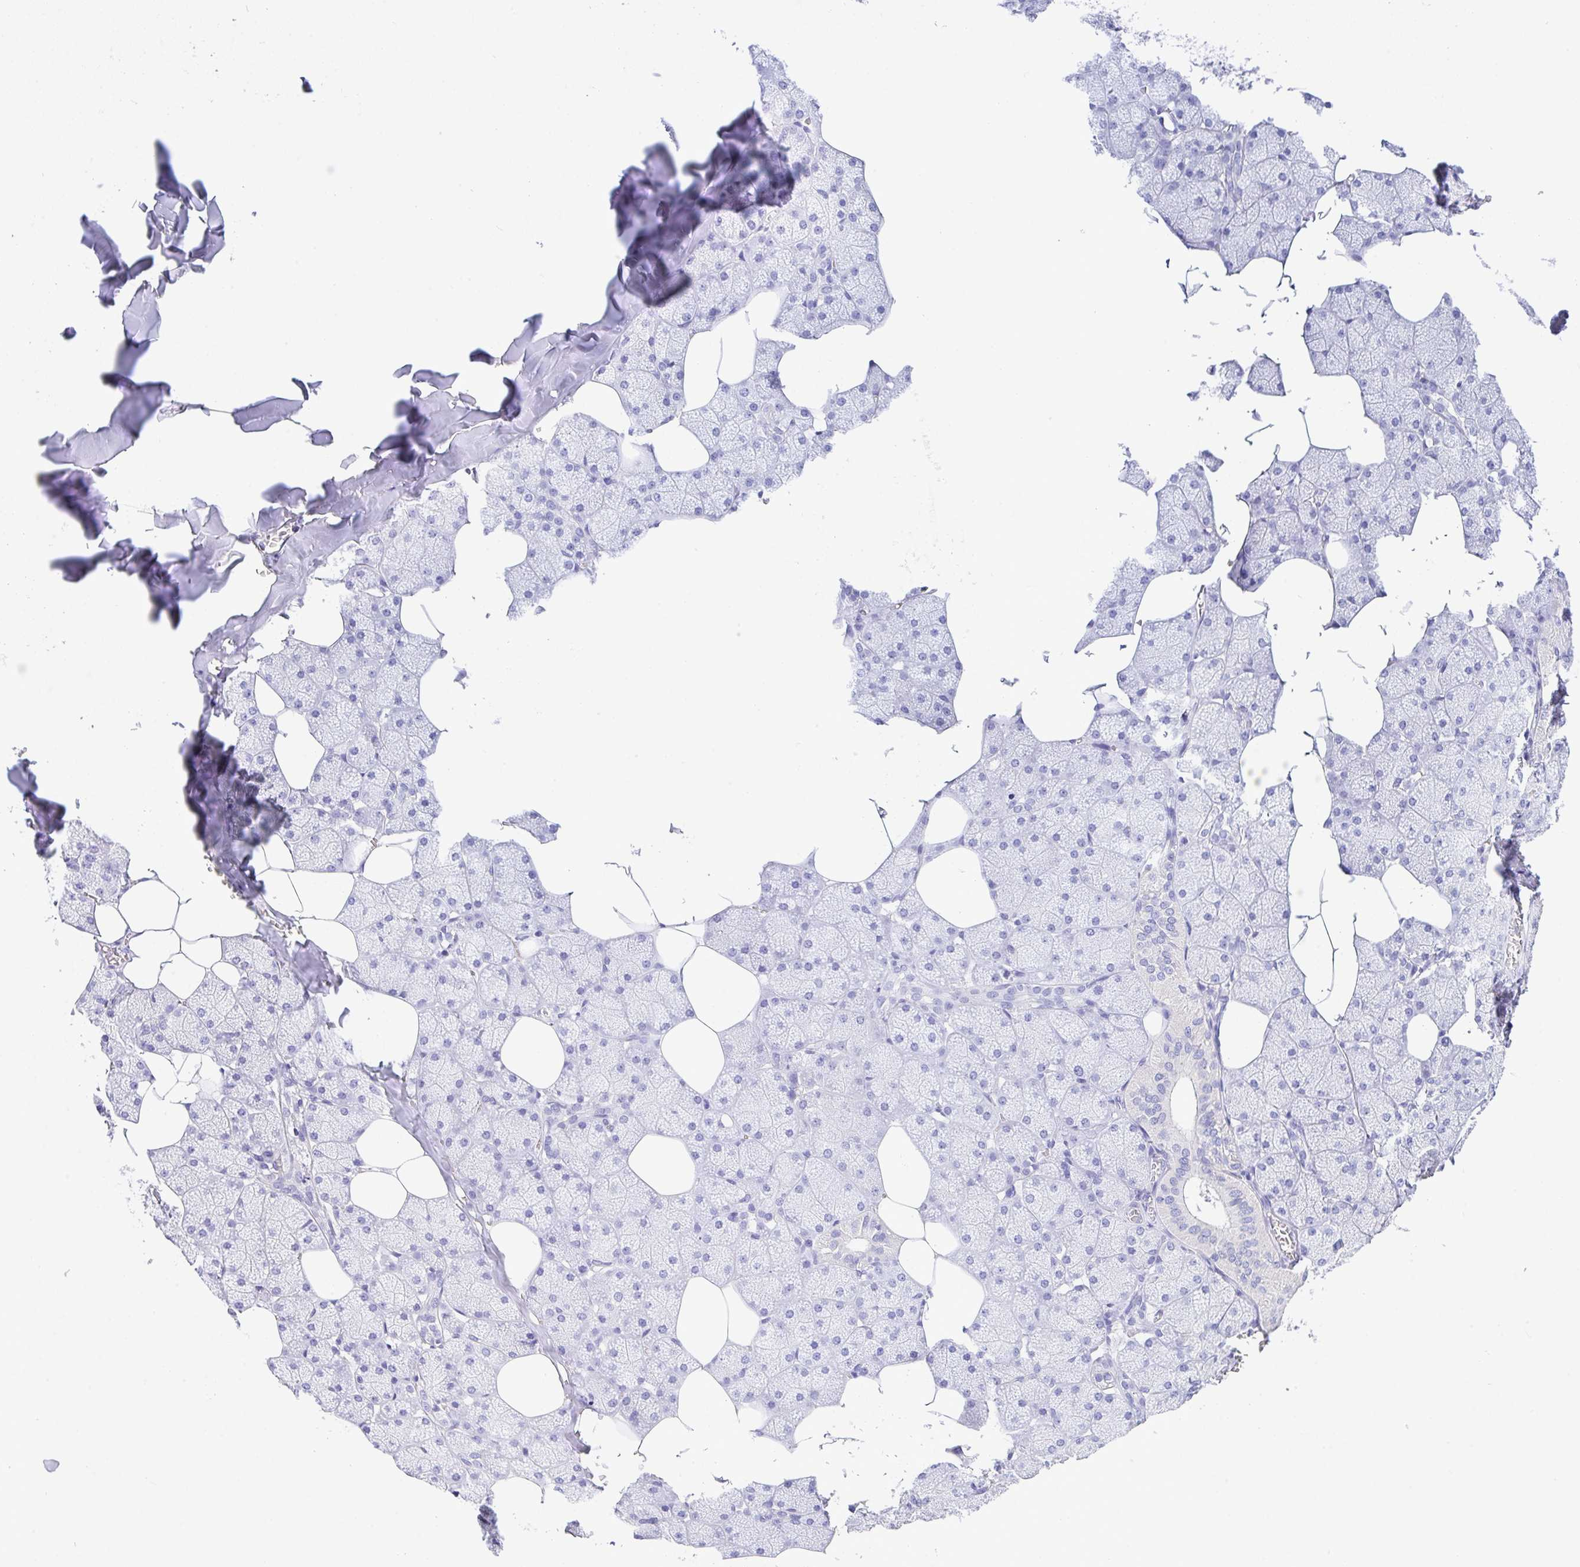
{"staining": {"intensity": "negative", "quantity": "none", "location": "none"}, "tissue": "salivary gland", "cell_type": "Glandular cells", "image_type": "normal", "snomed": [{"axis": "morphology", "description": "Normal tissue, NOS"}, {"axis": "topography", "description": "Salivary gland"}, {"axis": "topography", "description": "Peripheral nerve tissue"}], "caption": "Immunohistochemical staining of benign human salivary gland displays no significant staining in glandular cells.", "gene": "CA10", "patient": {"sex": "male", "age": 38}}